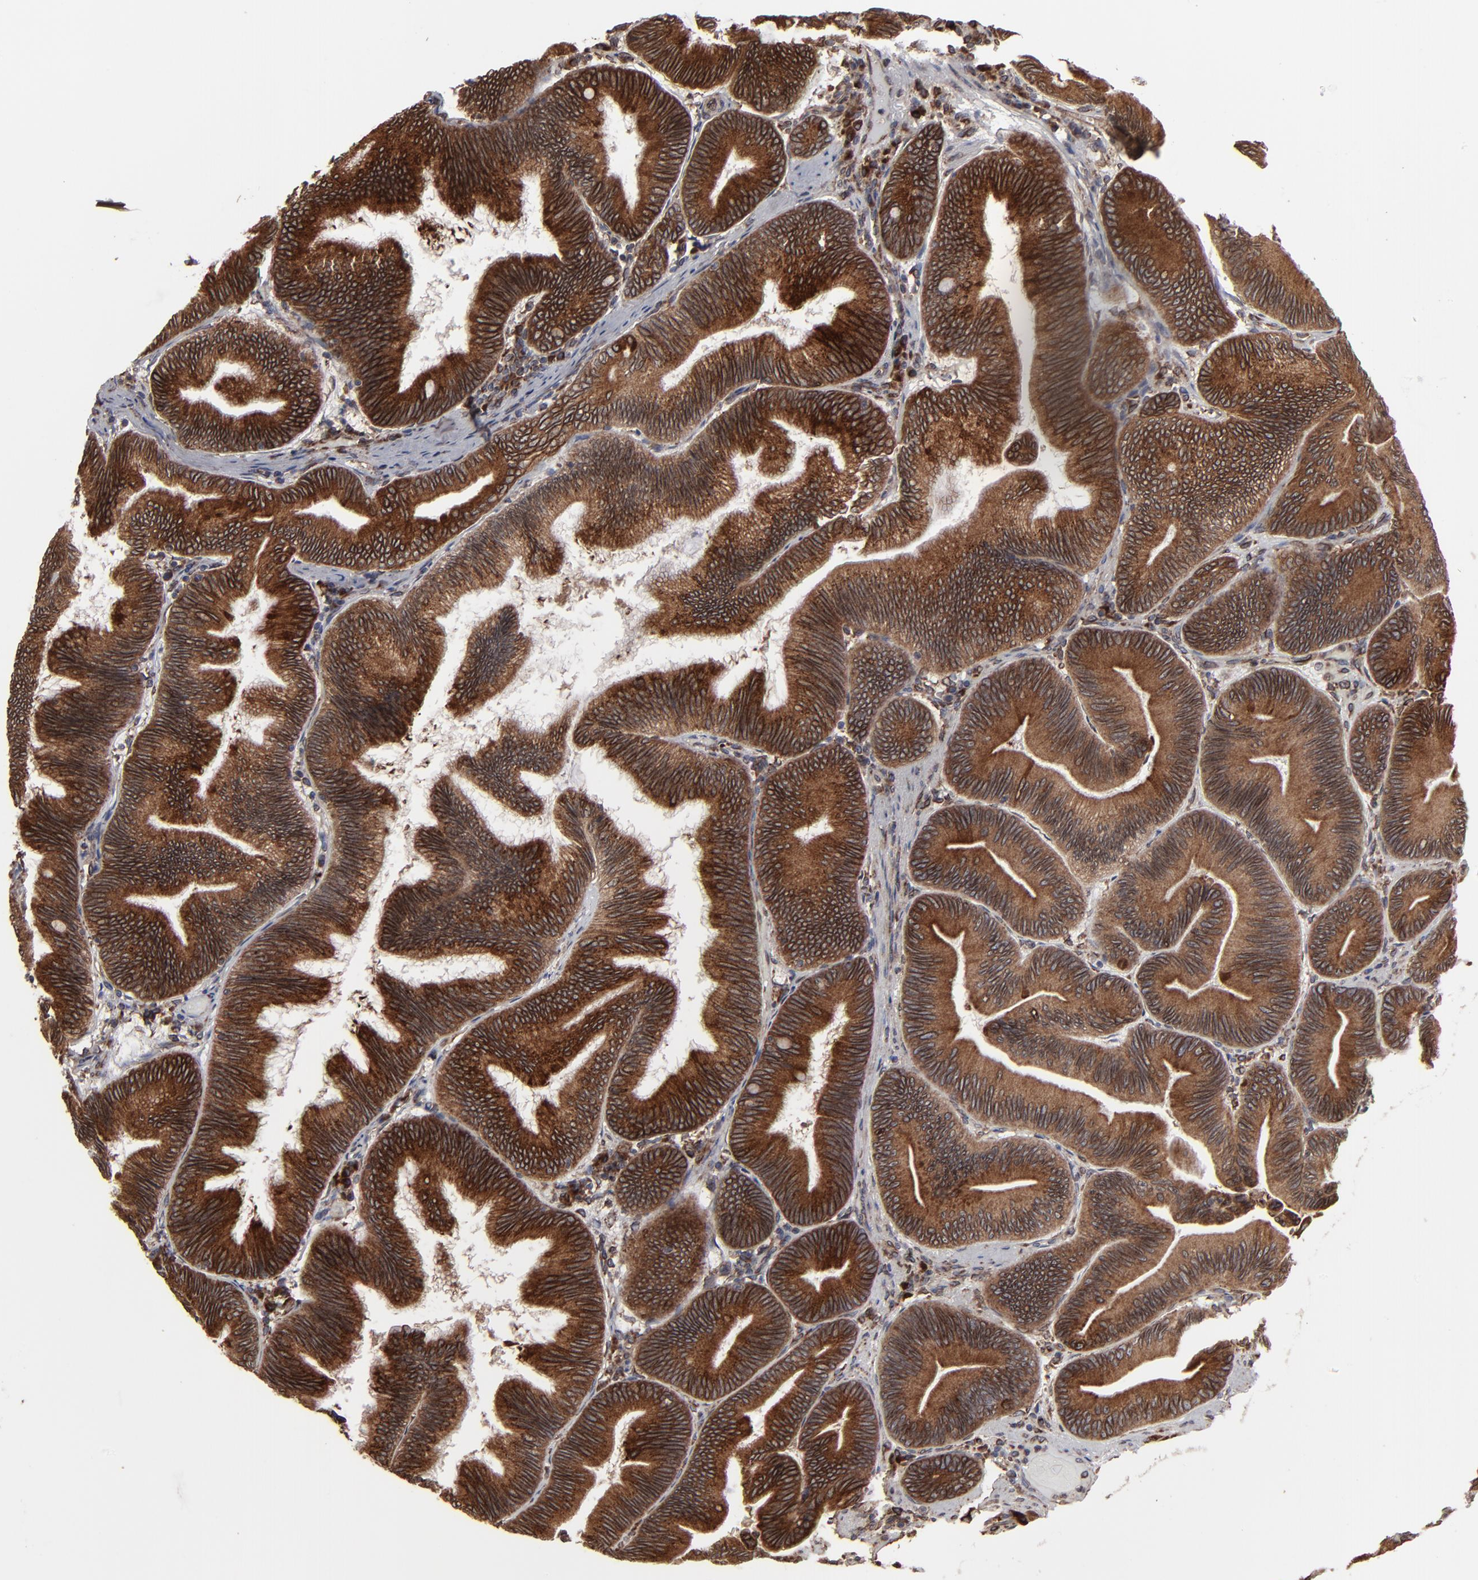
{"staining": {"intensity": "strong", "quantity": ">75%", "location": "cytoplasmic/membranous"}, "tissue": "pancreatic cancer", "cell_type": "Tumor cells", "image_type": "cancer", "snomed": [{"axis": "morphology", "description": "Adenocarcinoma, NOS"}, {"axis": "topography", "description": "Pancreas"}], "caption": "Pancreatic cancer stained for a protein (brown) exhibits strong cytoplasmic/membranous positive positivity in about >75% of tumor cells.", "gene": "CNIH1", "patient": {"sex": "male", "age": 82}}